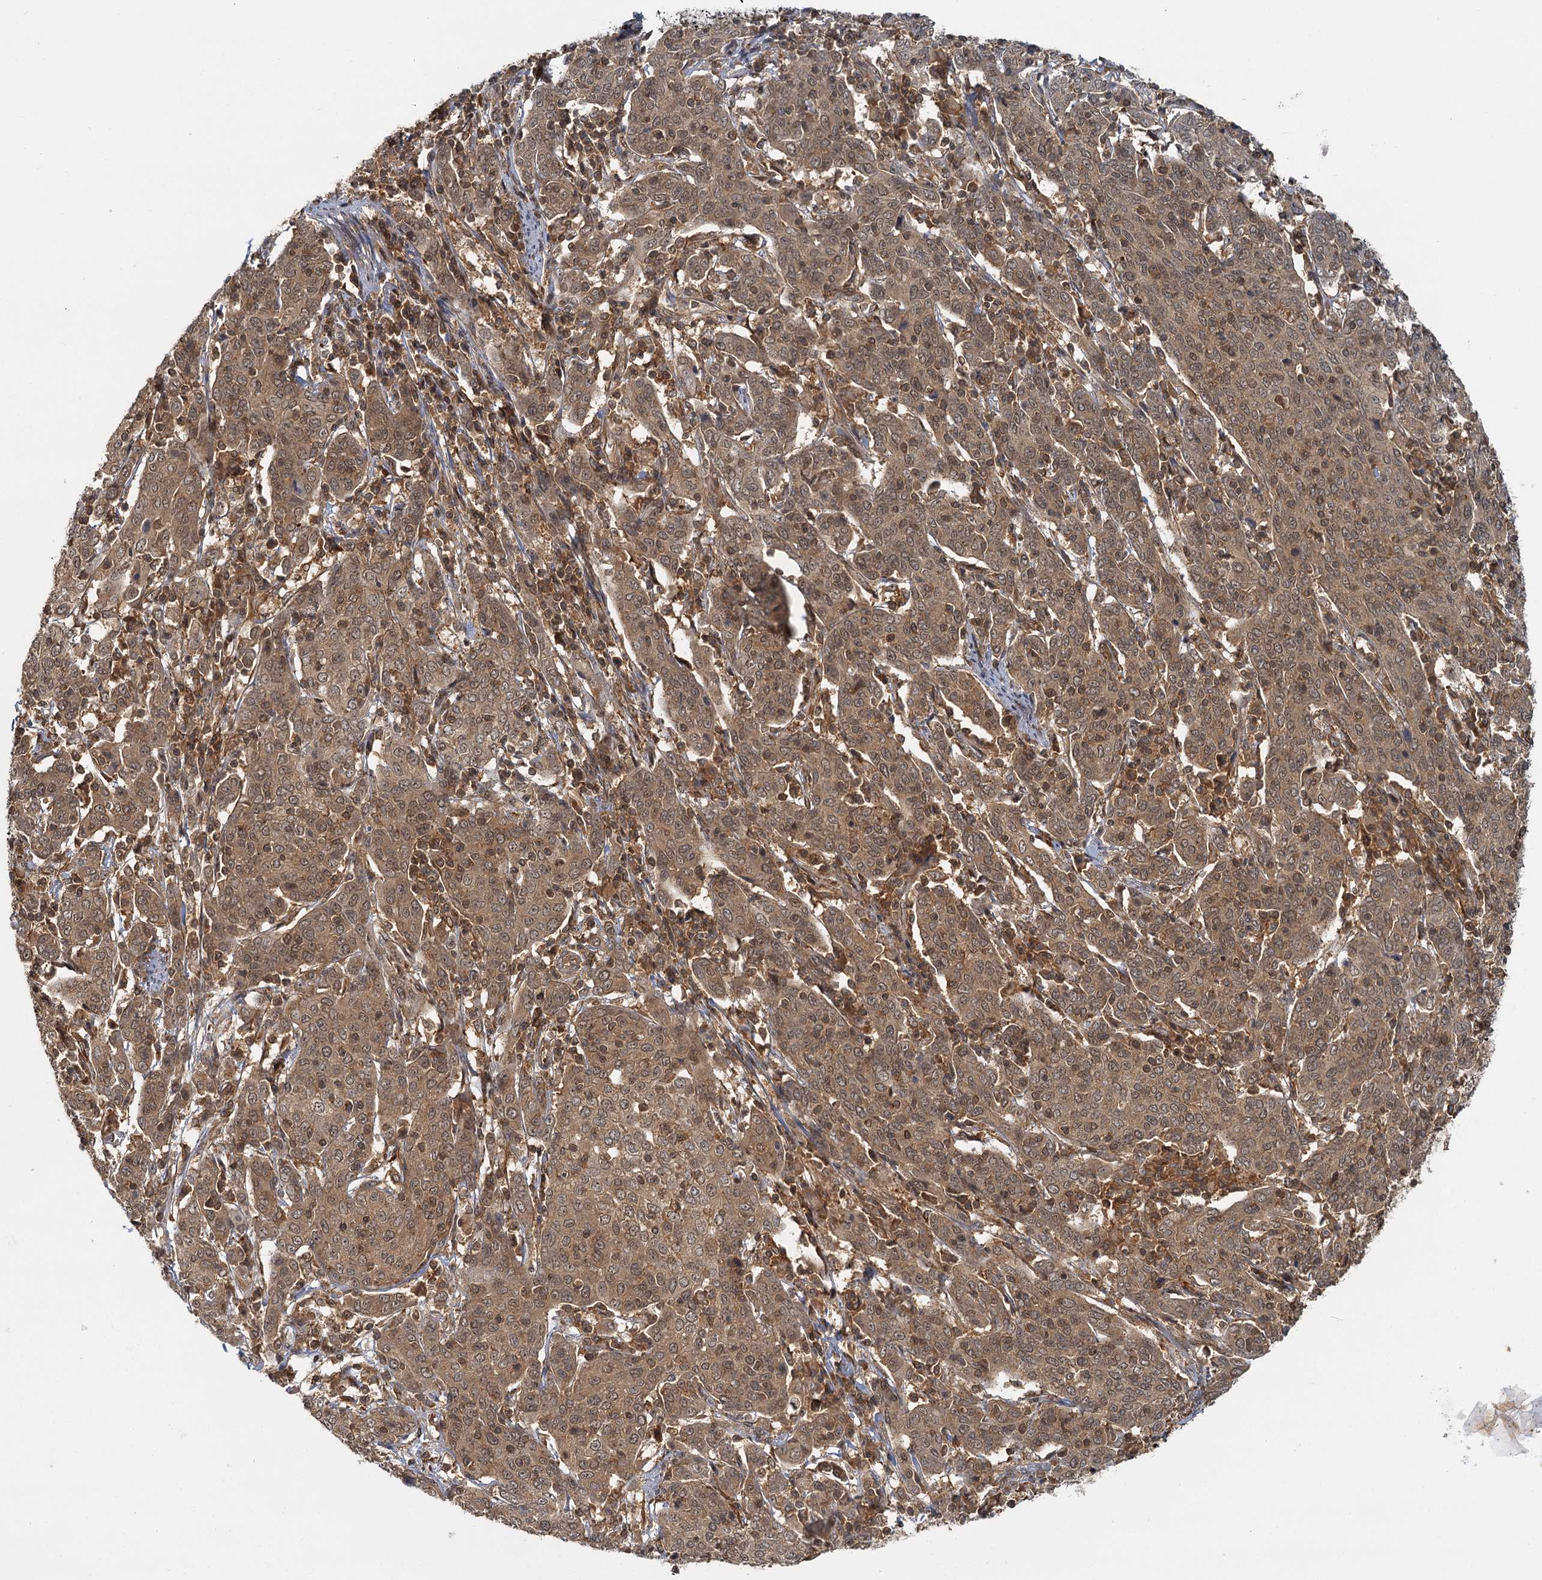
{"staining": {"intensity": "moderate", "quantity": ">75%", "location": "cytoplasmic/membranous,nuclear"}, "tissue": "cervical cancer", "cell_type": "Tumor cells", "image_type": "cancer", "snomed": [{"axis": "morphology", "description": "Squamous cell carcinoma, NOS"}, {"axis": "topography", "description": "Cervix"}], "caption": "A high-resolution micrograph shows IHC staining of cervical cancer (squamous cell carcinoma), which exhibits moderate cytoplasmic/membranous and nuclear positivity in approximately >75% of tumor cells.", "gene": "ZNF549", "patient": {"sex": "female", "age": 67}}